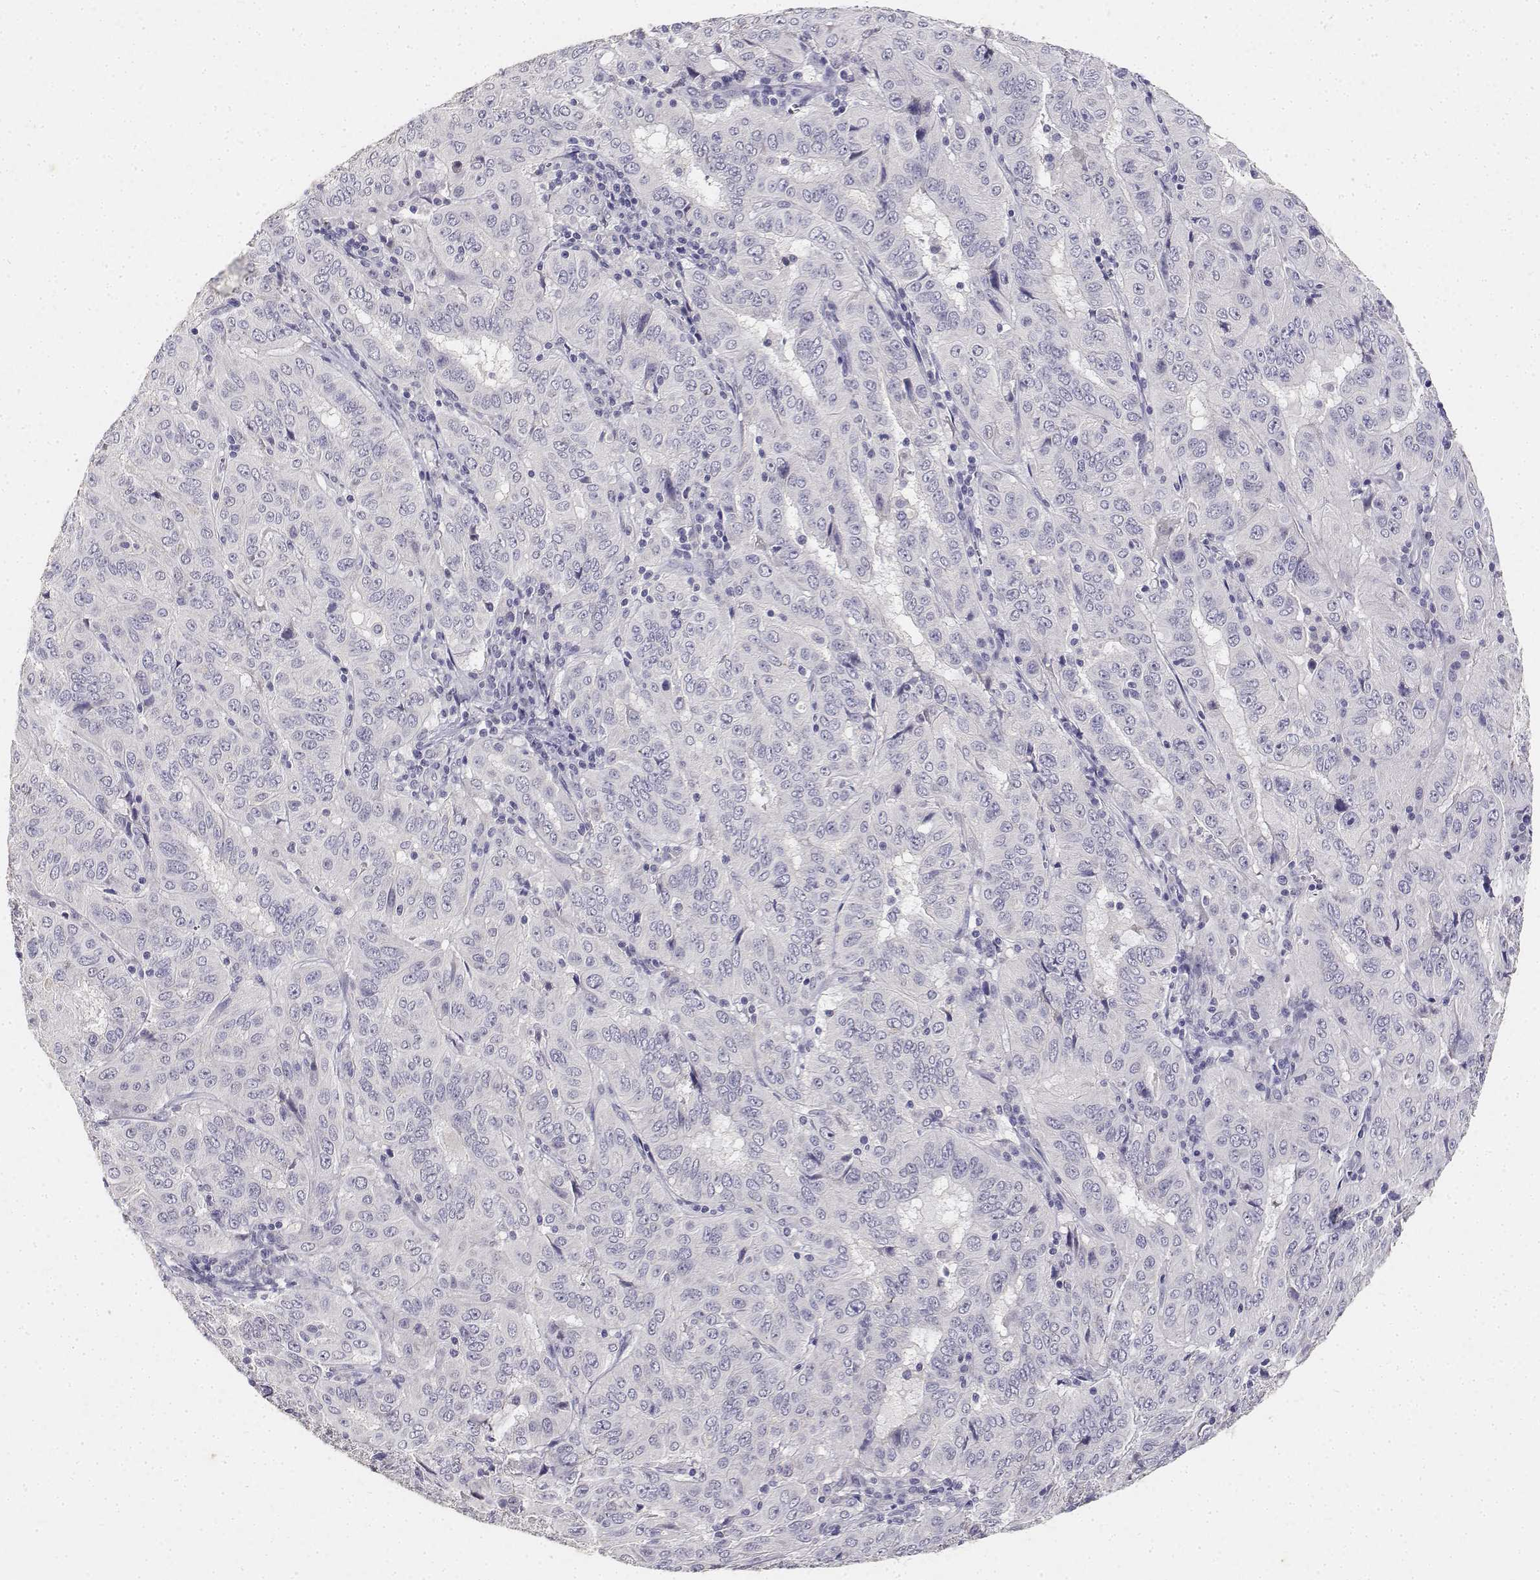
{"staining": {"intensity": "negative", "quantity": "none", "location": "none"}, "tissue": "pancreatic cancer", "cell_type": "Tumor cells", "image_type": "cancer", "snomed": [{"axis": "morphology", "description": "Adenocarcinoma, NOS"}, {"axis": "topography", "description": "Pancreas"}], "caption": "This is an IHC micrograph of human adenocarcinoma (pancreatic). There is no staining in tumor cells.", "gene": "PAEP", "patient": {"sex": "male", "age": 63}}